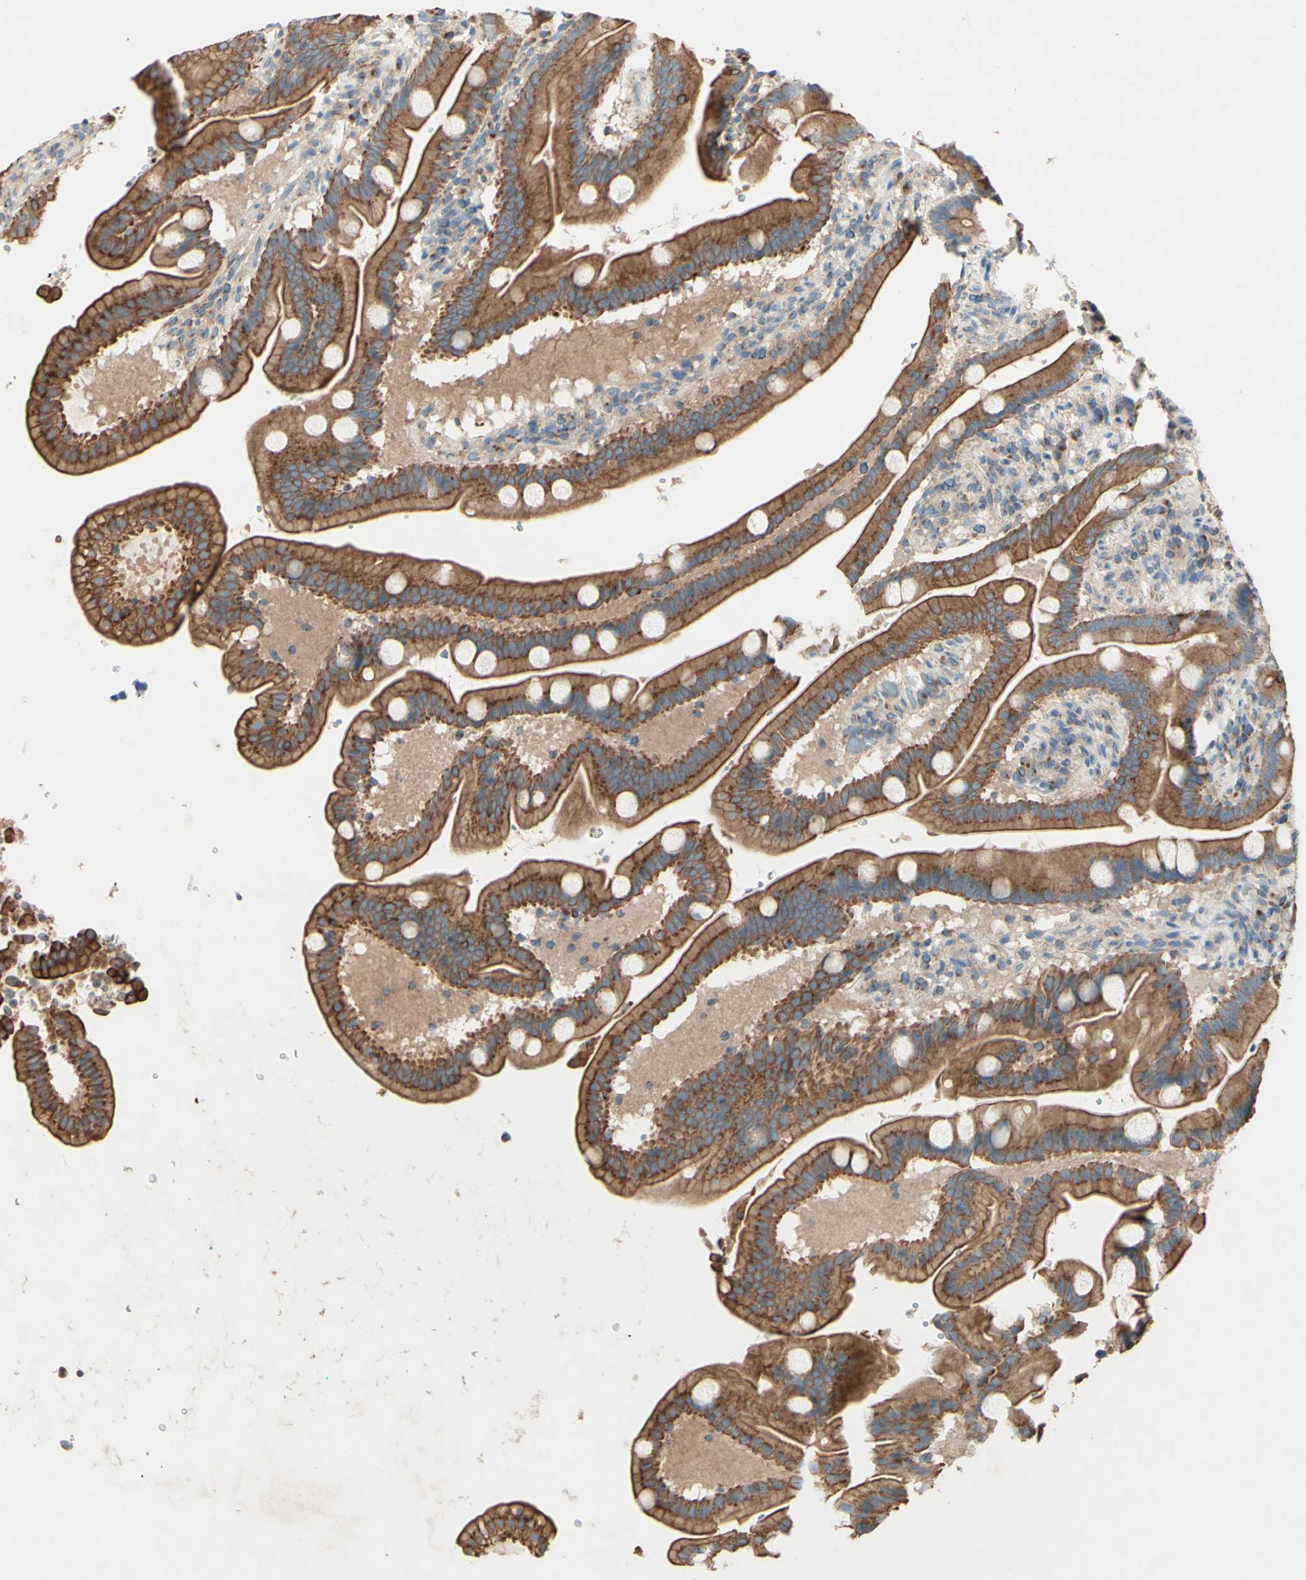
{"staining": {"intensity": "moderate", "quantity": ">75%", "location": "cytoplasmic/membranous"}, "tissue": "duodenum", "cell_type": "Glandular cells", "image_type": "normal", "snomed": [{"axis": "morphology", "description": "Normal tissue, NOS"}, {"axis": "topography", "description": "Duodenum"}], "caption": "Immunohistochemistry histopathology image of normal duodenum: duodenum stained using immunohistochemistry (IHC) displays medium levels of moderate protein expression localized specifically in the cytoplasmic/membranous of glandular cells, appearing as a cytoplasmic/membranous brown color.", "gene": "MTM1", "patient": {"sex": "male", "age": 54}}